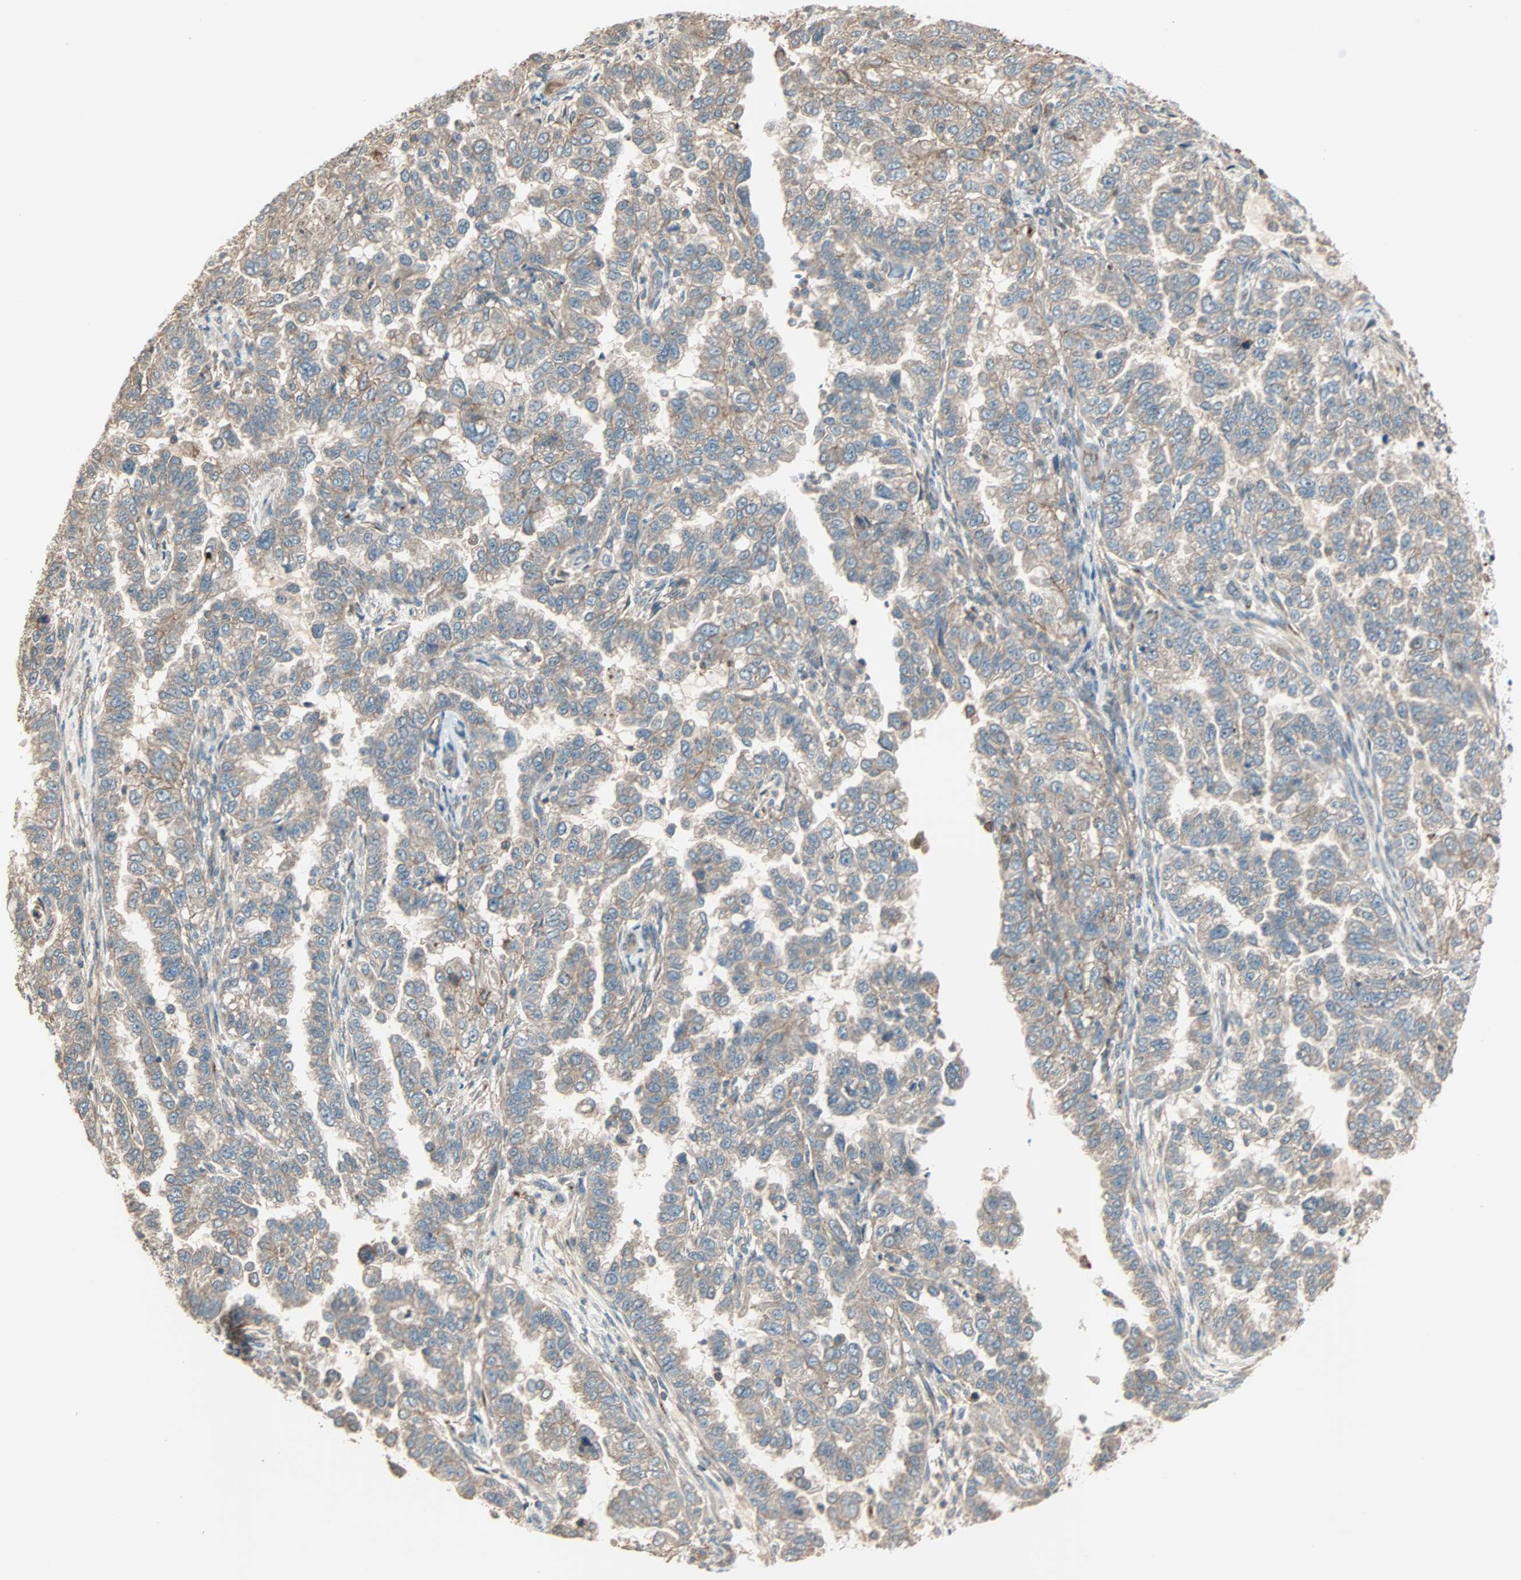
{"staining": {"intensity": "weak", "quantity": ">75%", "location": "cytoplasmic/membranous"}, "tissue": "endometrial cancer", "cell_type": "Tumor cells", "image_type": "cancer", "snomed": [{"axis": "morphology", "description": "Adenocarcinoma, NOS"}, {"axis": "topography", "description": "Endometrium"}], "caption": "Weak cytoplasmic/membranous protein expression is appreciated in approximately >75% of tumor cells in adenocarcinoma (endometrial). (brown staining indicates protein expression, while blue staining denotes nuclei).", "gene": "MAP3K21", "patient": {"sex": "female", "age": 85}}